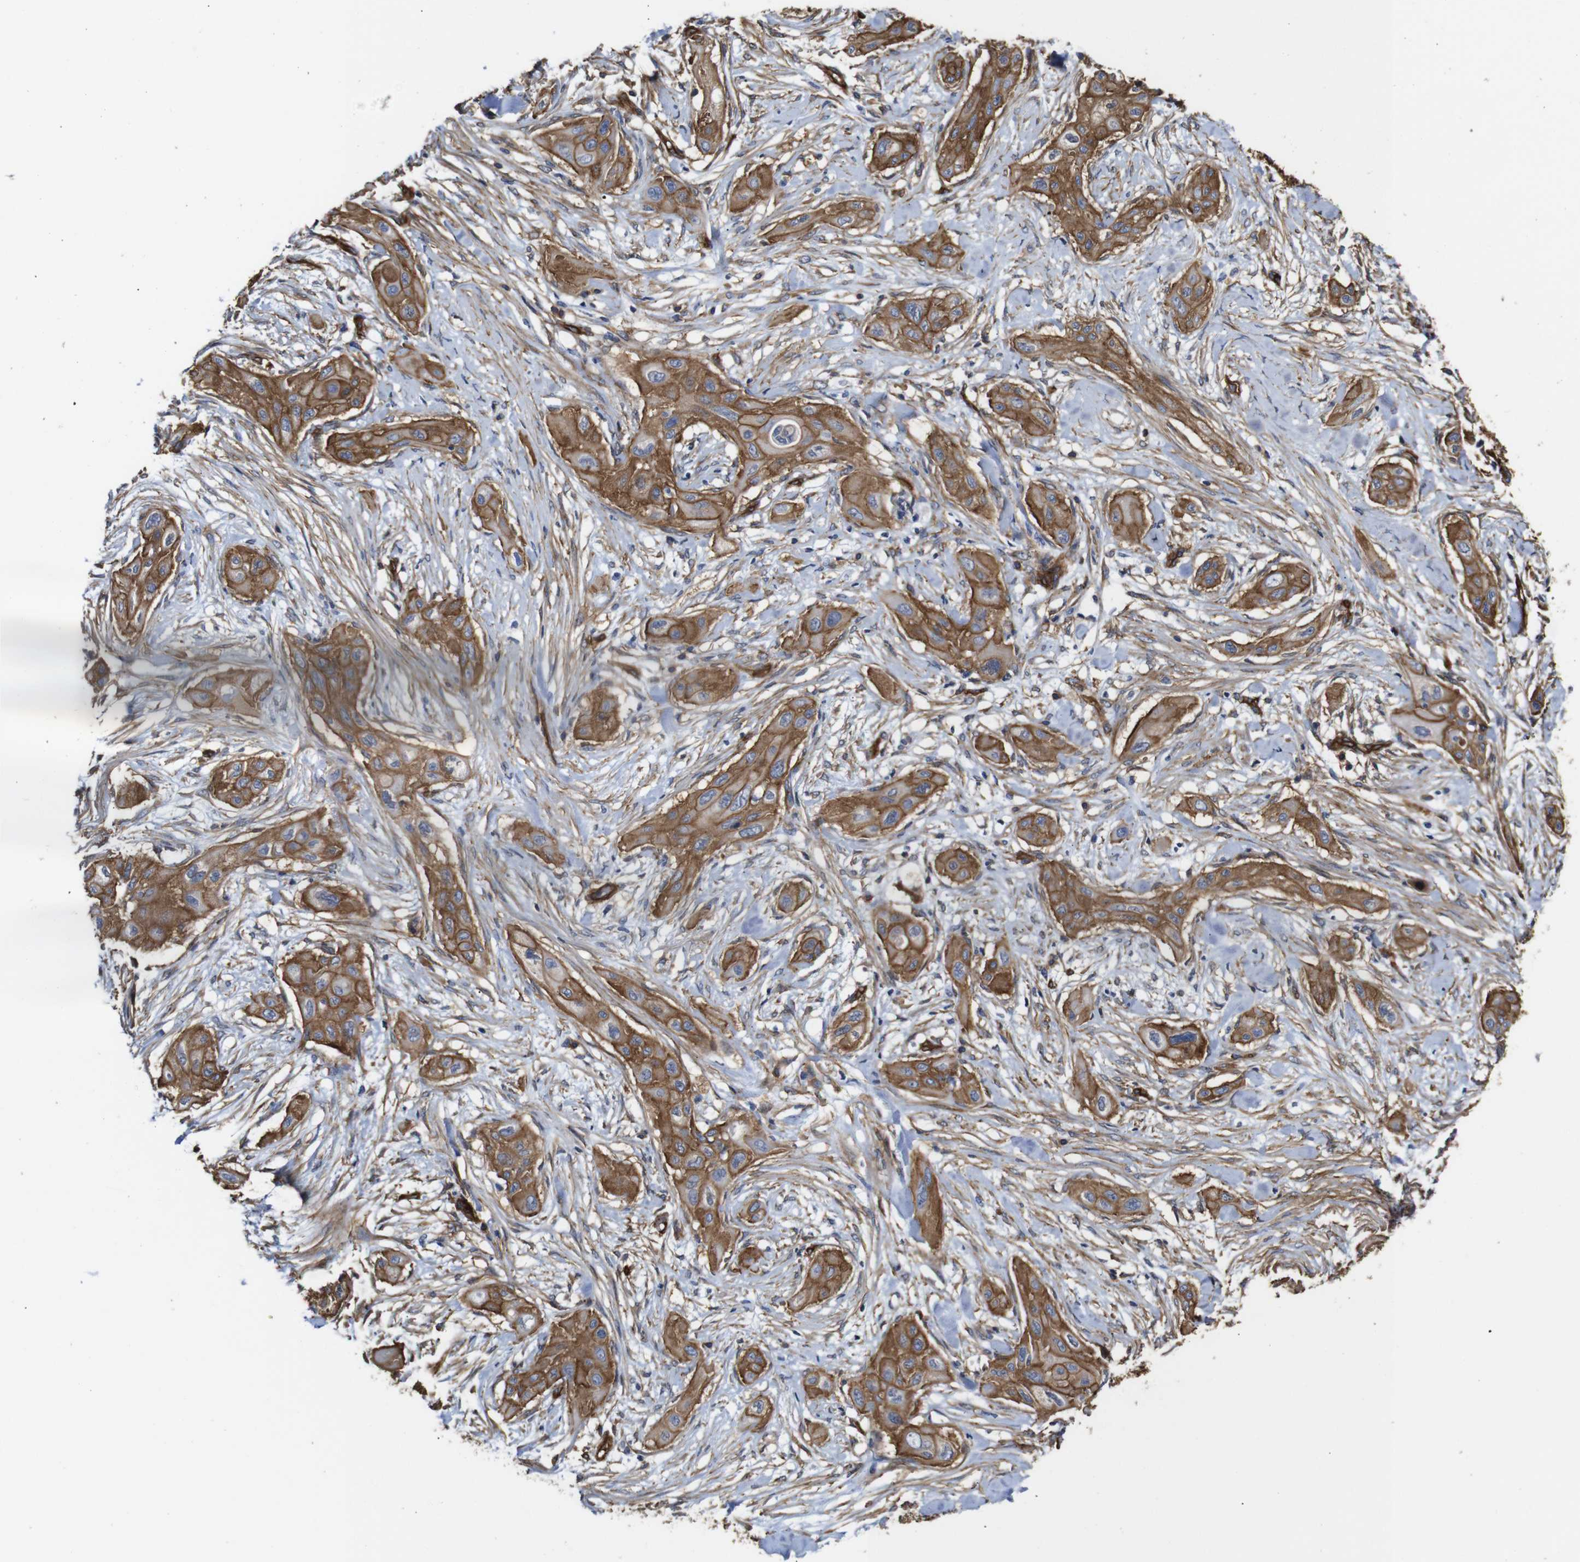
{"staining": {"intensity": "moderate", "quantity": ">75%", "location": "cytoplasmic/membranous"}, "tissue": "lung cancer", "cell_type": "Tumor cells", "image_type": "cancer", "snomed": [{"axis": "morphology", "description": "Squamous cell carcinoma, NOS"}, {"axis": "topography", "description": "Lung"}], "caption": "The image displays immunohistochemical staining of lung cancer. There is moderate cytoplasmic/membranous positivity is seen in about >75% of tumor cells.", "gene": "SPTBN1", "patient": {"sex": "female", "age": 47}}